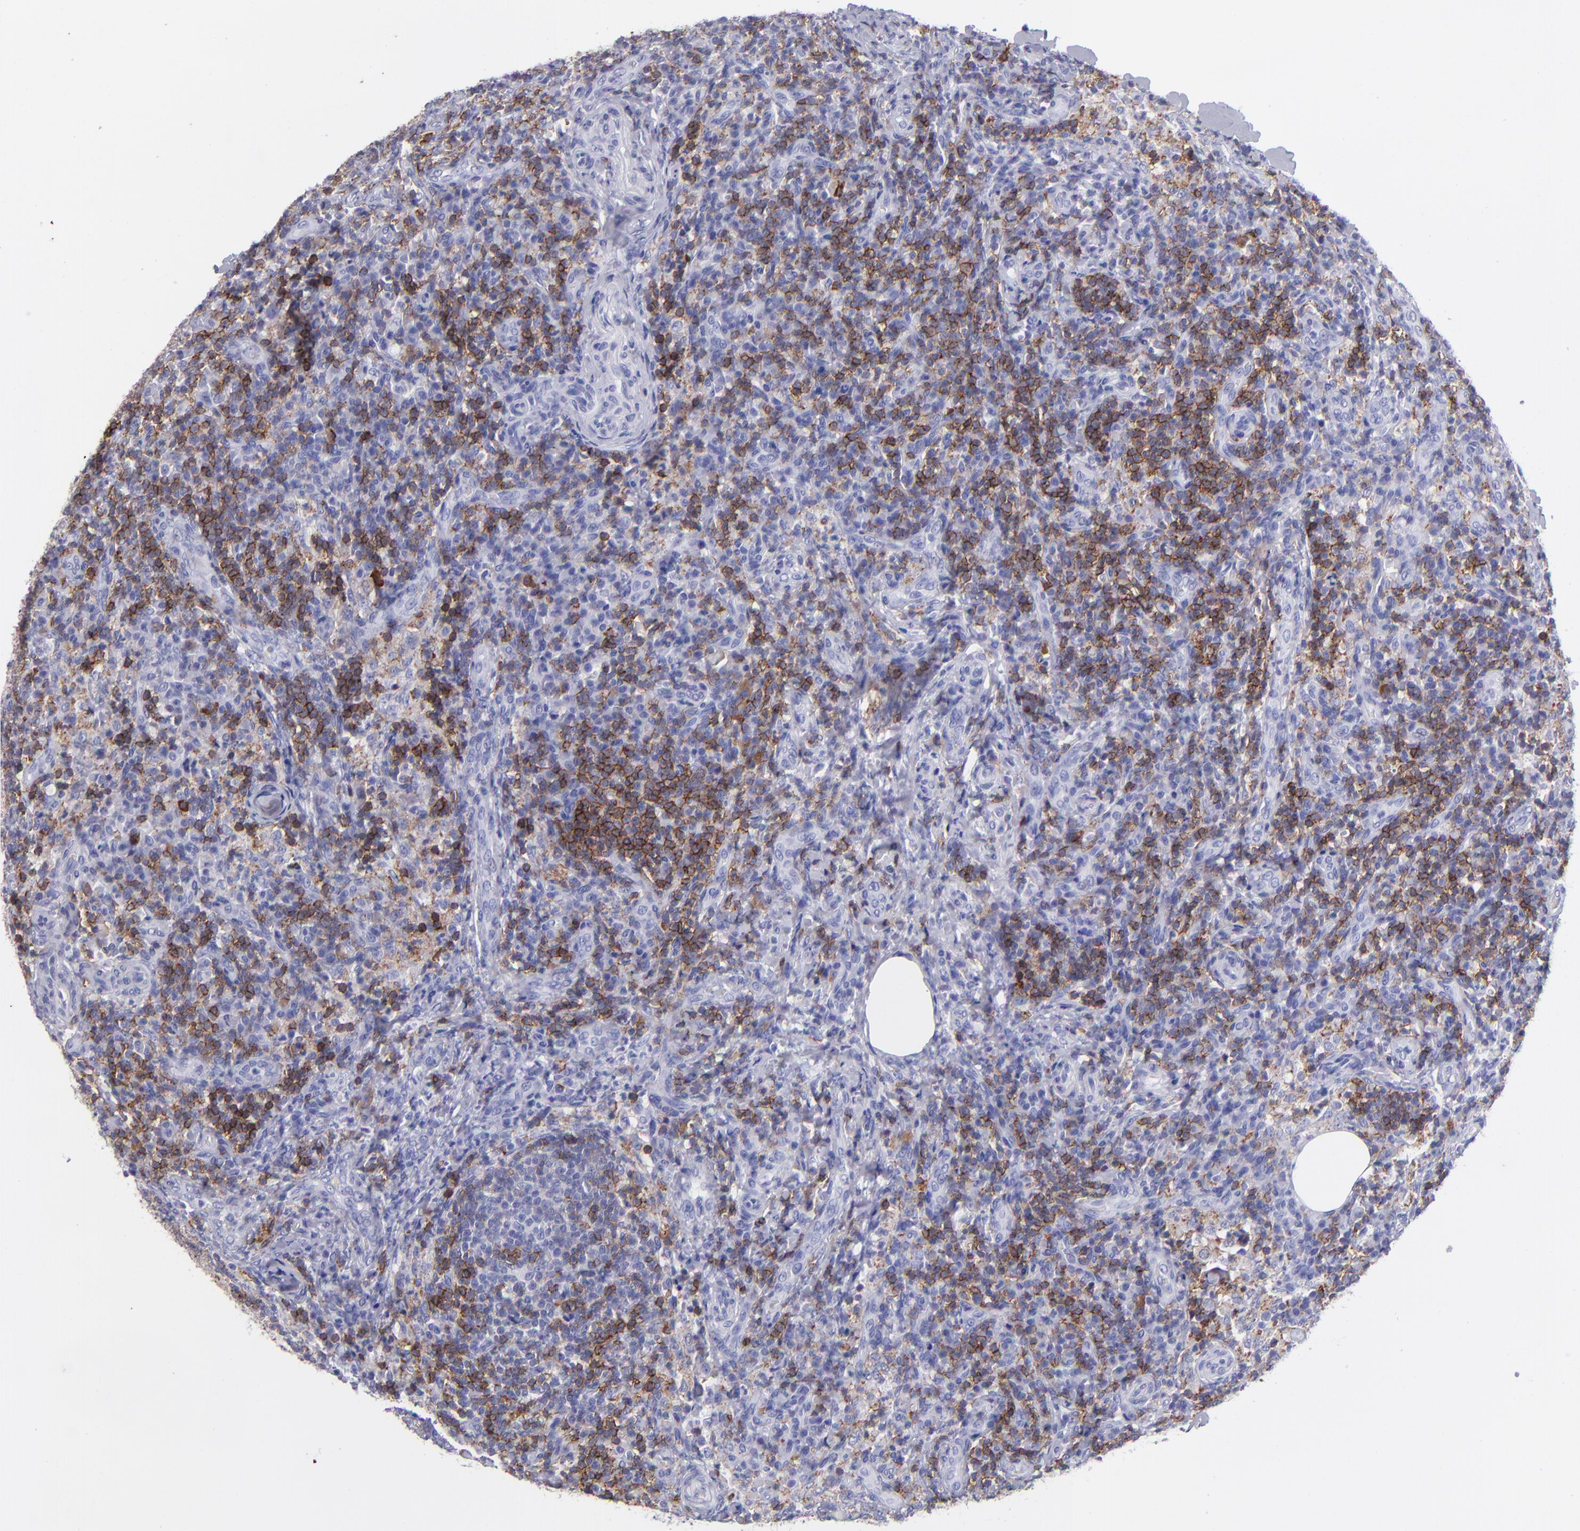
{"staining": {"intensity": "strong", "quantity": "25%-75%", "location": "cytoplasmic/membranous"}, "tissue": "lymph node", "cell_type": "Non-germinal center cells", "image_type": "normal", "snomed": [{"axis": "morphology", "description": "Normal tissue, NOS"}, {"axis": "morphology", "description": "Inflammation, NOS"}, {"axis": "topography", "description": "Lymph node"}], "caption": "Immunohistochemical staining of unremarkable lymph node demonstrates strong cytoplasmic/membranous protein expression in about 25%-75% of non-germinal center cells.", "gene": "CD6", "patient": {"sex": "male", "age": 46}}